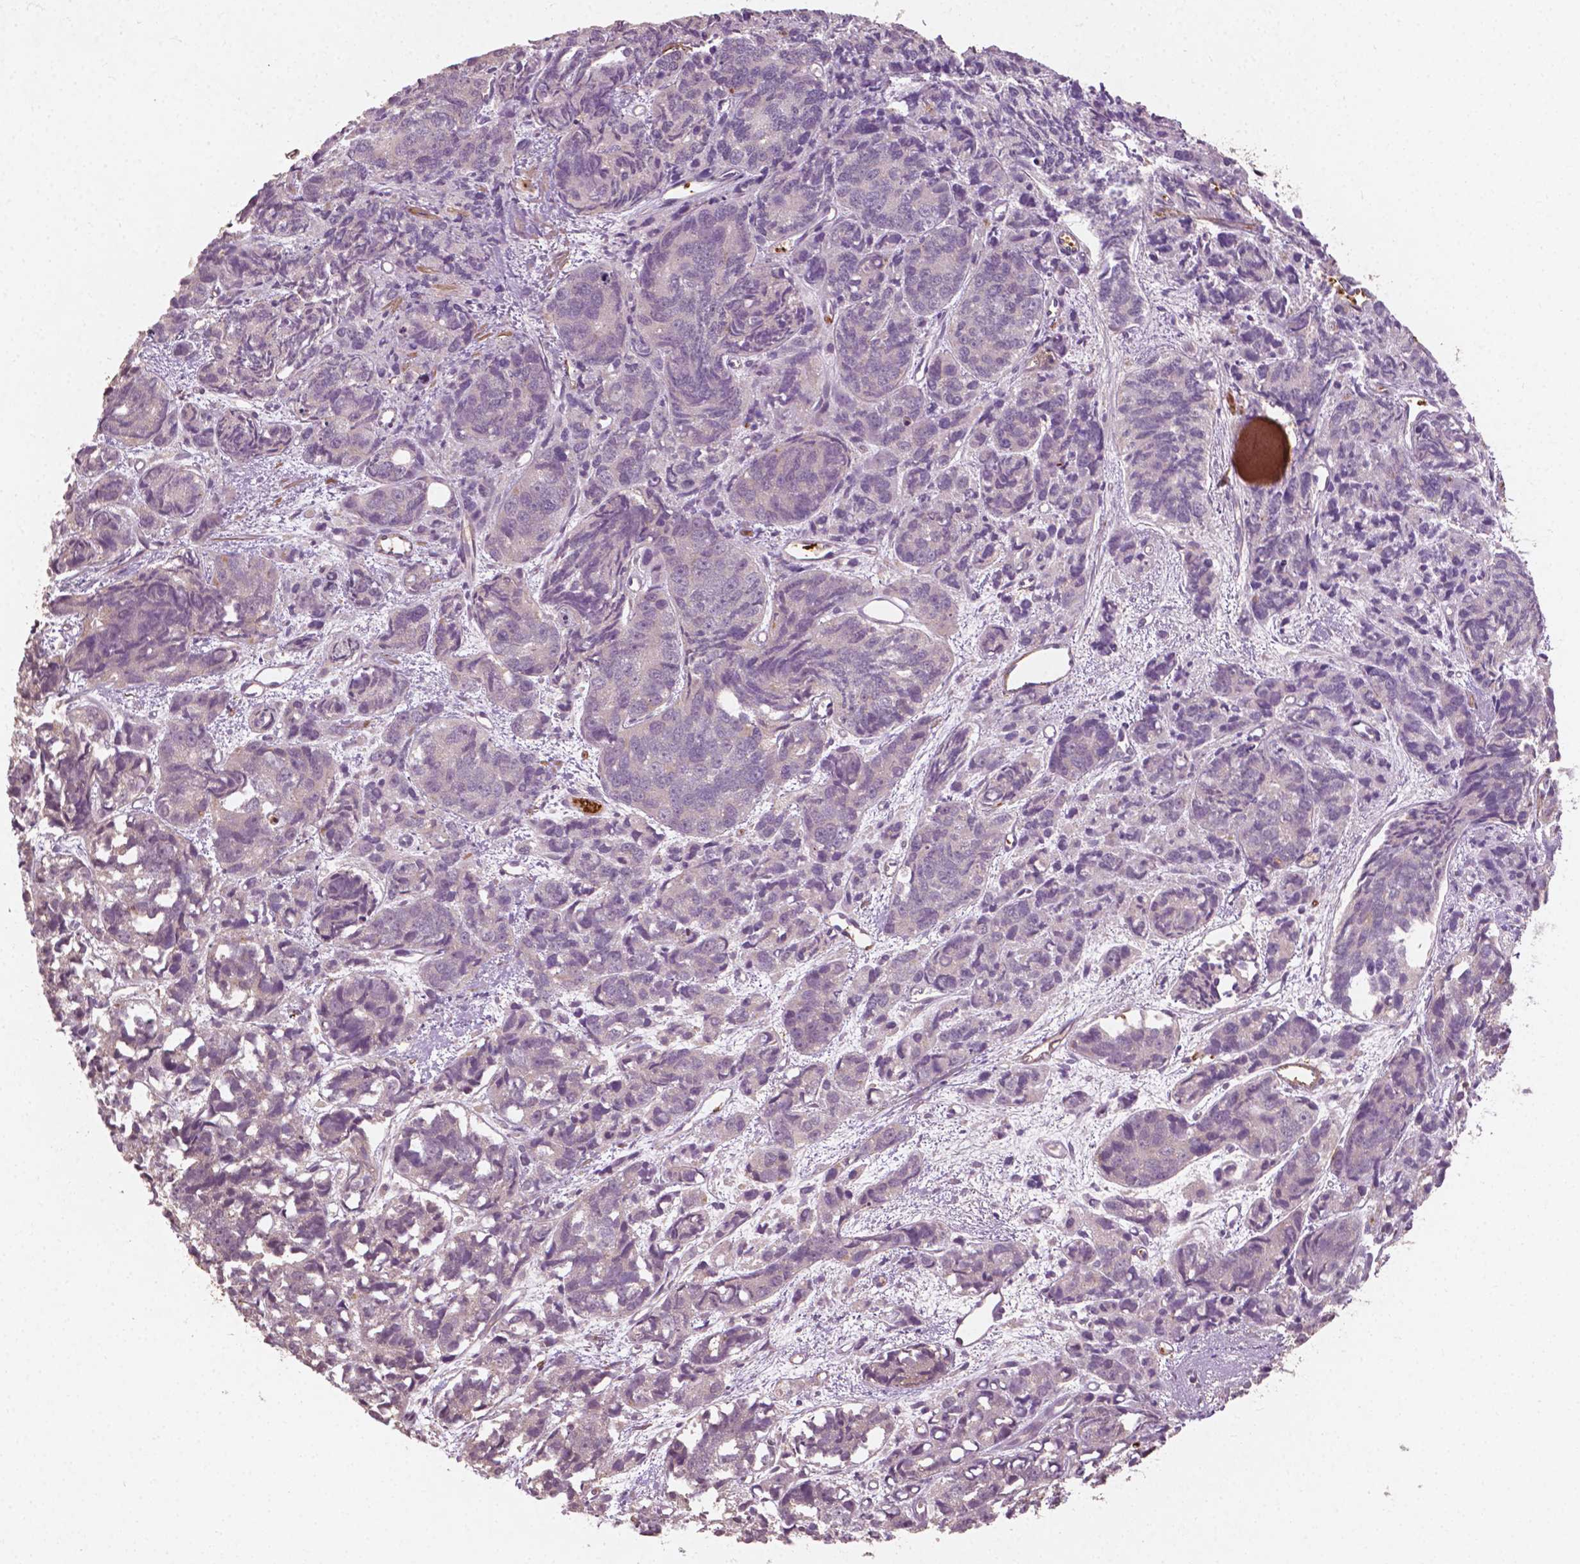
{"staining": {"intensity": "negative", "quantity": "none", "location": "none"}, "tissue": "prostate cancer", "cell_type": "Tumor cells", "image_type": "cancer", "snomed": [{"axis": "morphology", "description": "Adenocarcinoma, High grade"}, {"axis": "topography", "description": "Prostate"}], "caption": "Protein analysis of prostate adenocarcinoma (high-grade) reveals no significant staining in tumor cells.", "gene": "CYFIP2", "patient": {"sex": "male", "age": 77}}